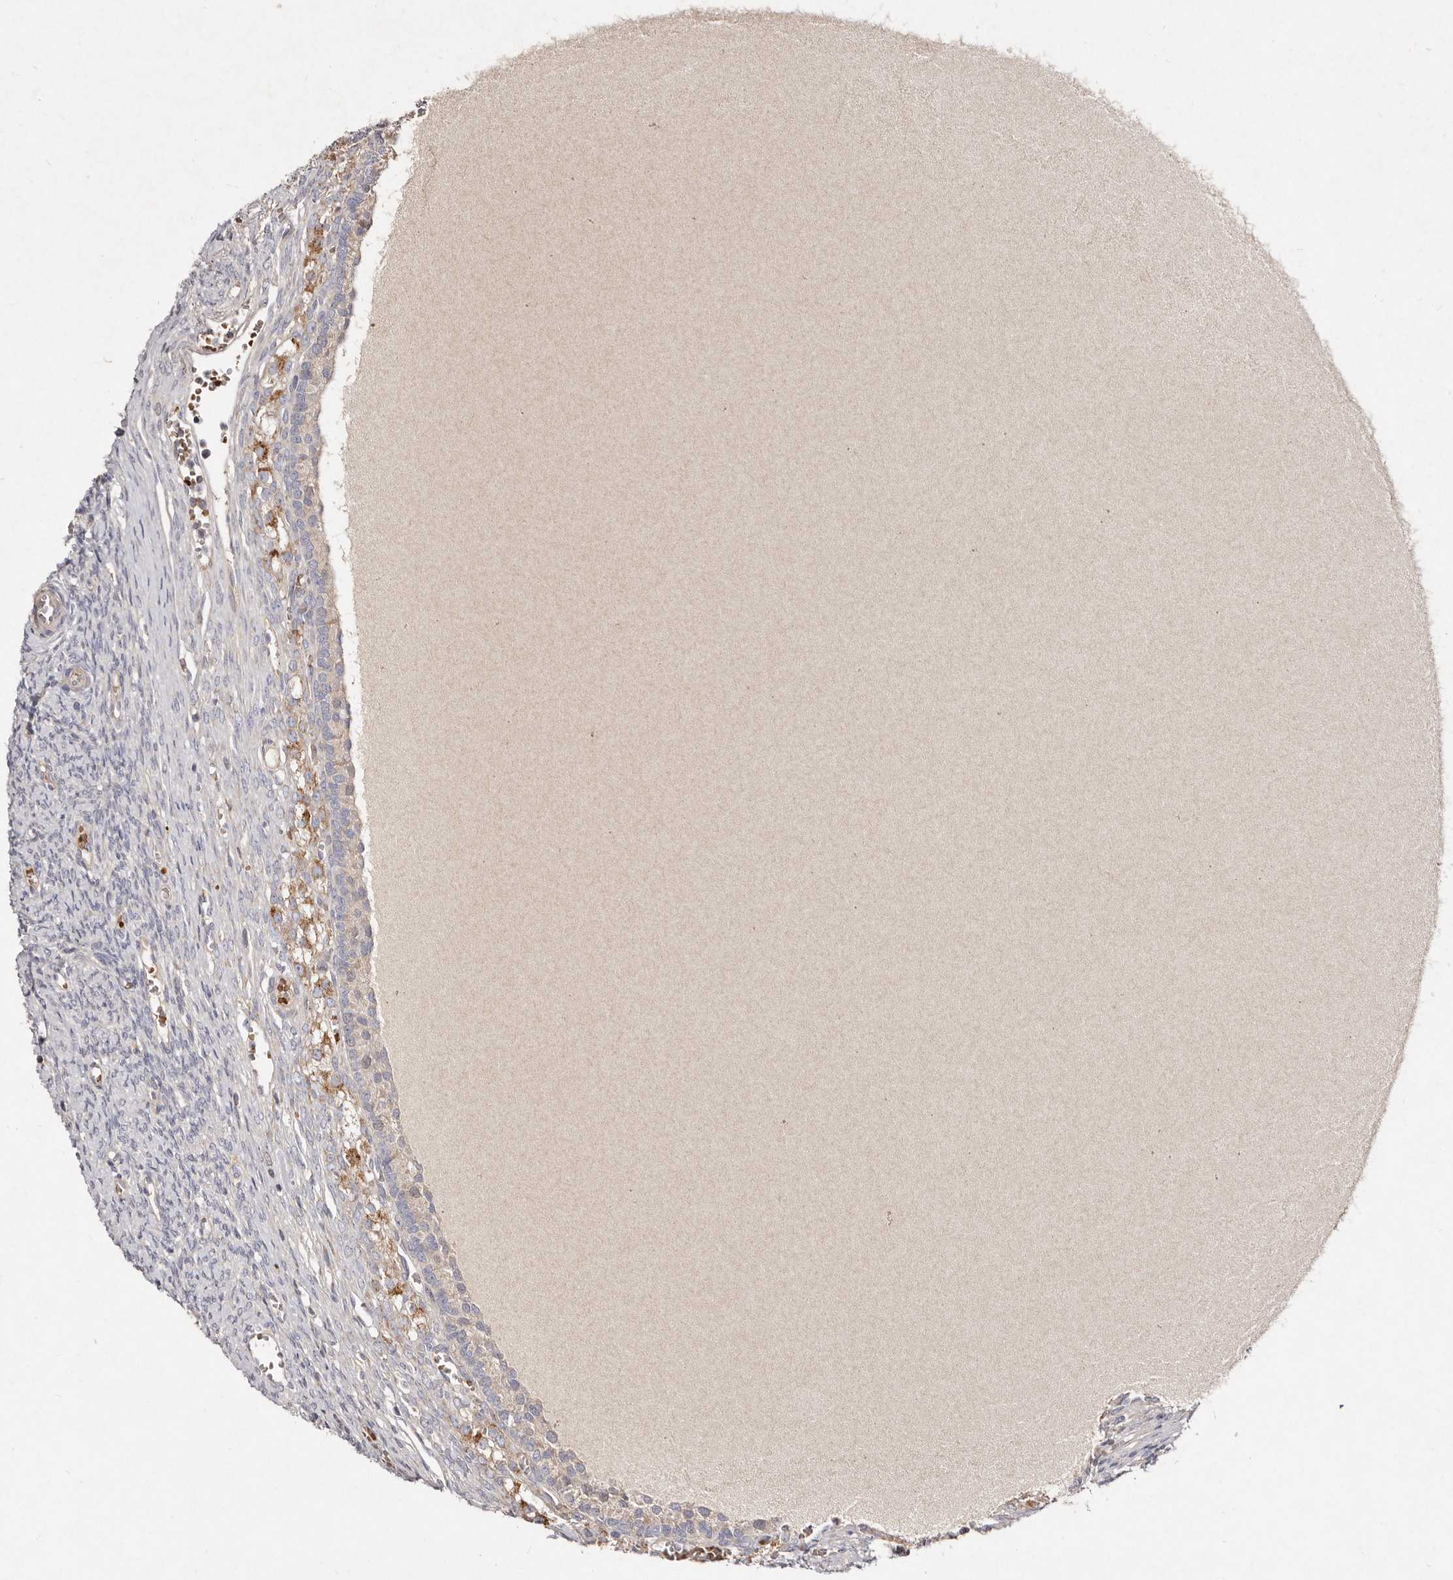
{"staining": {"intensity": "negative", "quantity": "none", "location": "none"}, "tissue": "ovary", "cell_type": "Follicle cells", "image_type": "normal", "snomed": [{"axis": "morphology", "description": "Normal tissue, NOS"}, {"axis": "topography", "description": "Ovary"}], "caption": "This micrograph is of benign ovary stained with immunohistochemistry to label a protein in brown with the nuclei are counter-stained blue. There is no positivity in follicle cells. (DAB IHC, high magnification).", "gene": "SLC25A20", "patient": {"sex": "female", "age": 41}}